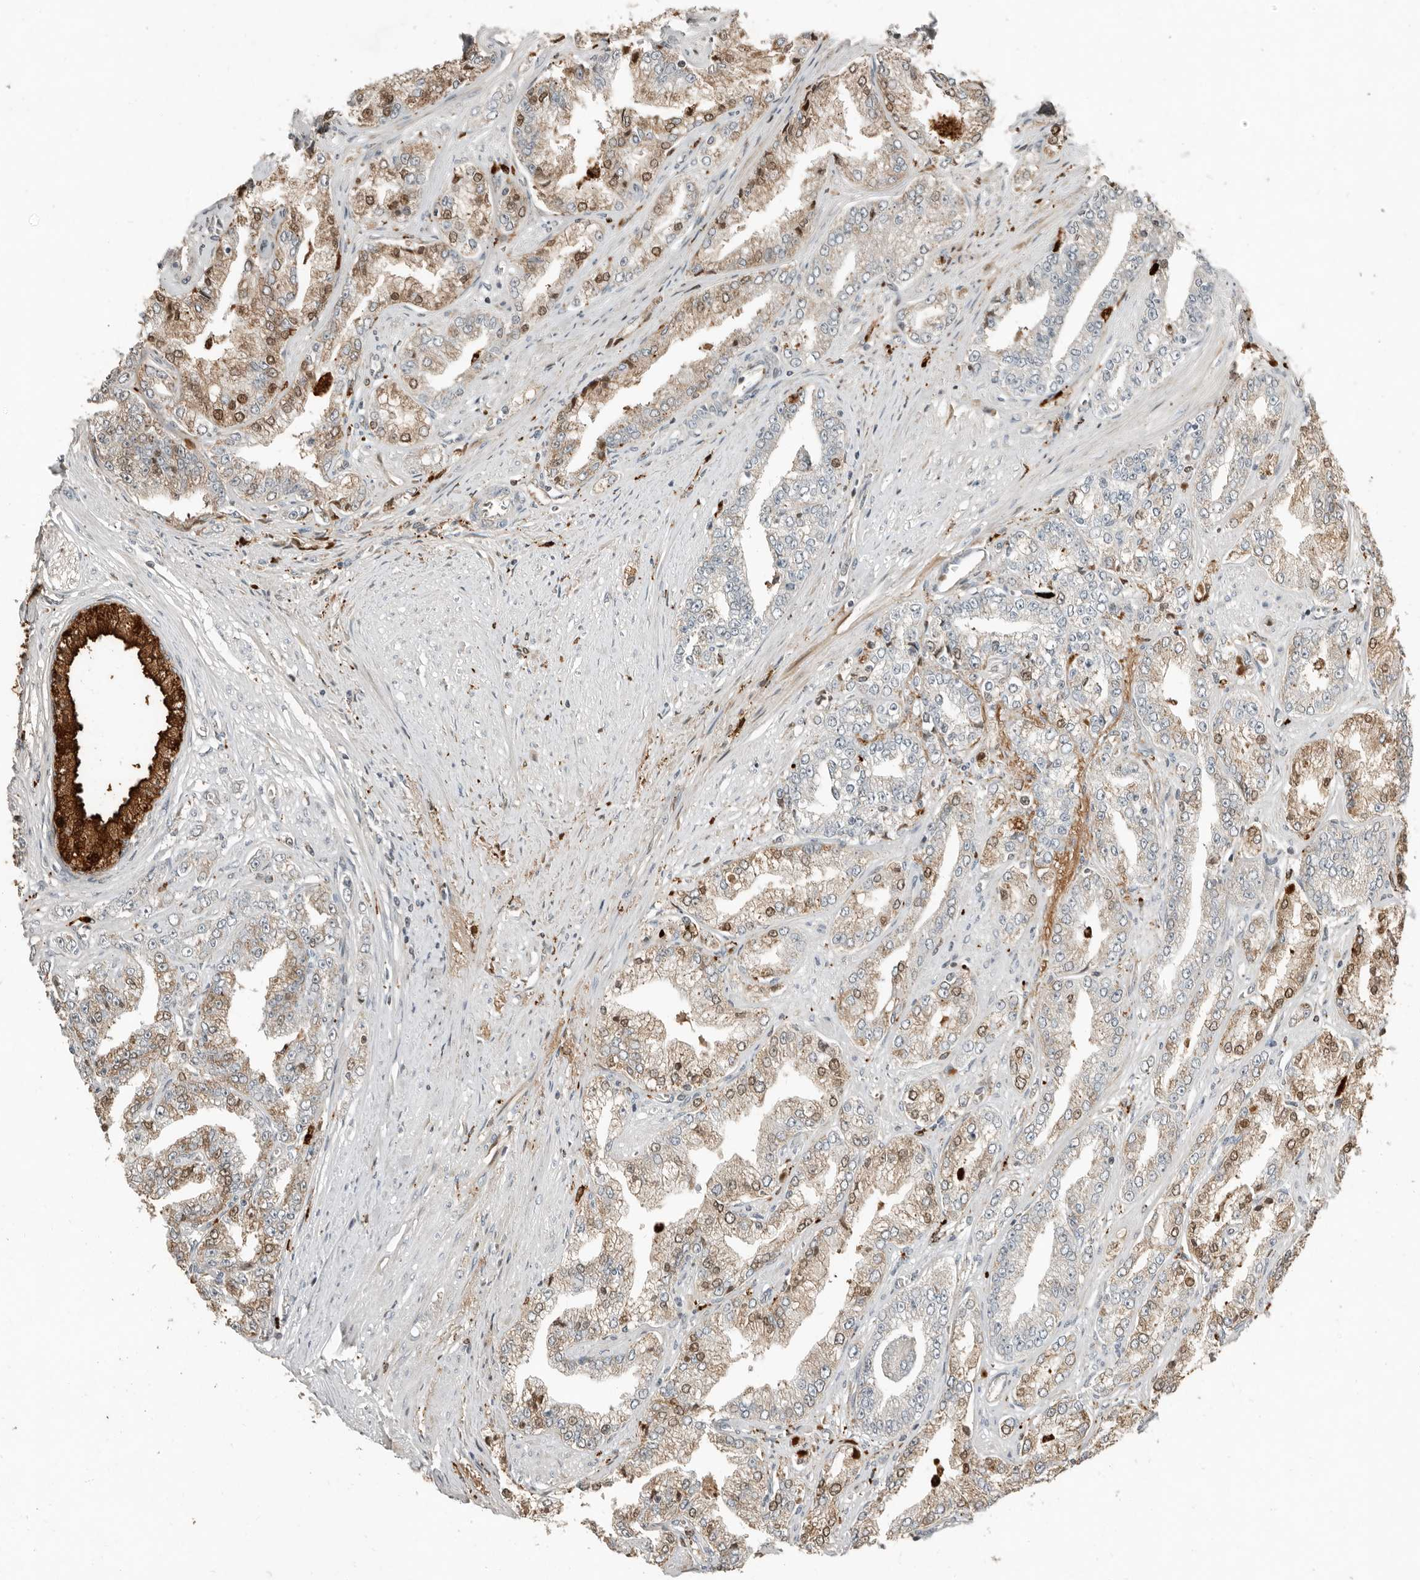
{"staining": {"intensity": "moderate", "quantity": "<25%", "location": "cytoplasmic/membranous"}, "tissue": "prostate cancer", "cell_type": "Tumor cells", "image_type": "cancer", "snomed": [{"axis": "morphology", "description": "Adenocarcinoma, High grade"}, {"axis": "topography", "description": "Prostate"}], "caption": "Prostate cancer was stained to show a protein in brown. There is low levels of moderate cytoplasmic/membranous expression in approximately <25% of tumor cells.", "gene": "KLHL38", "patient": {"sex": "male", "age": 71}}